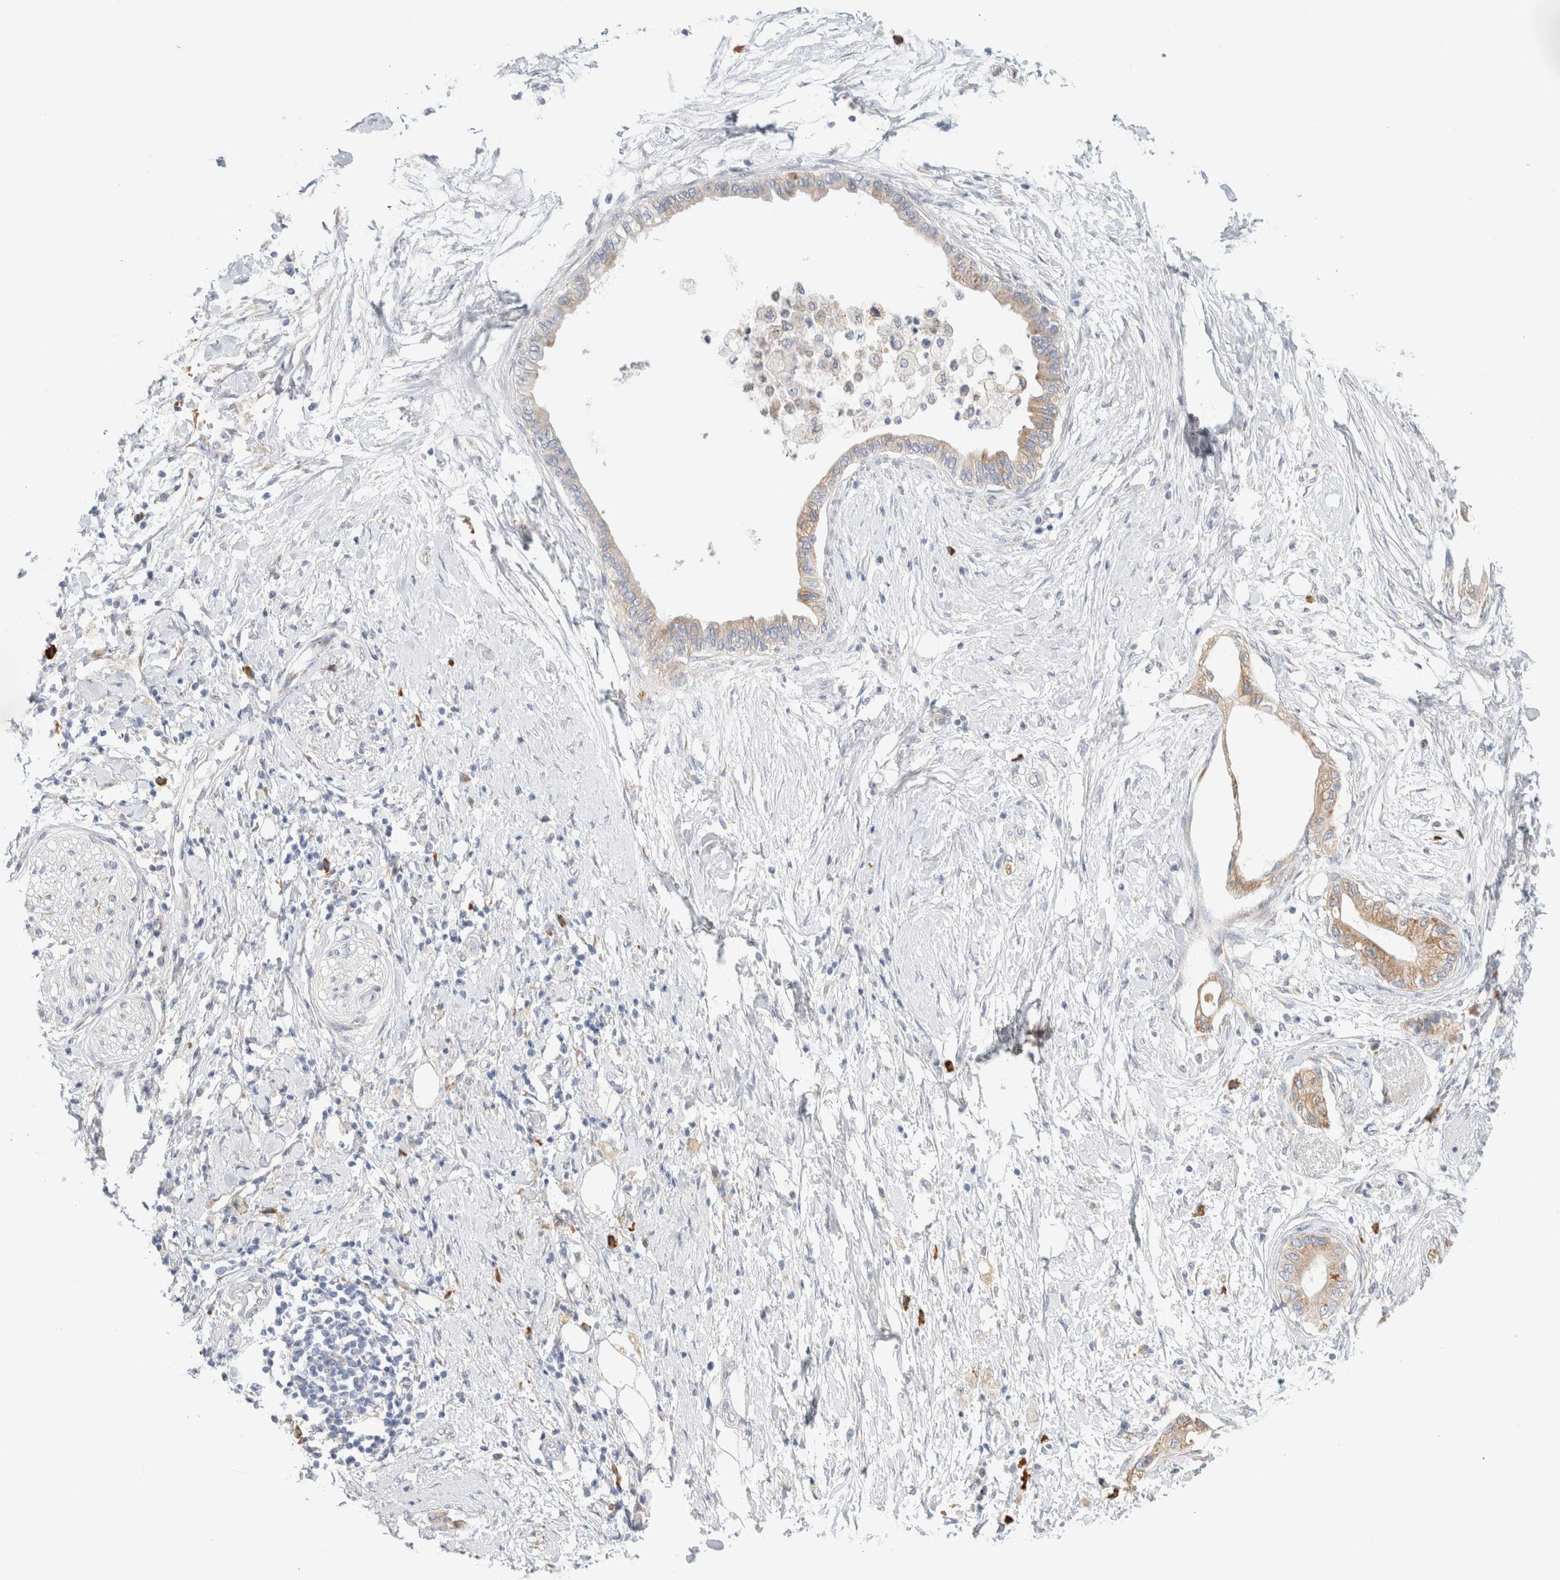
{"staining": {"intensity": "moderate", "quantity": "<25%", "location": "cytoplasmic/membranous"}, "tissue": "pancreatic cancer", "cell_type": "Tumor cells", "image_type": "cancer", "snomed": [{"axis": "morphology", "description": "Normal tissue, NOS"}, {"axis": "morphology", "description": "Adenocarcinoma, NOS"}, {"axis": "topography", "description": "Pancreas"}, {"axis": "topography", "description": "Duodenum"}], "caption": "This is an image of immunohistochemistry (IHC) staining of pancreatic adenocarcinoma, which shows moderate positivity in the cytoplasmic/membranous of tumor cells.", "gene": "CSK", "patient": {"sex": "female", "age": 60}}